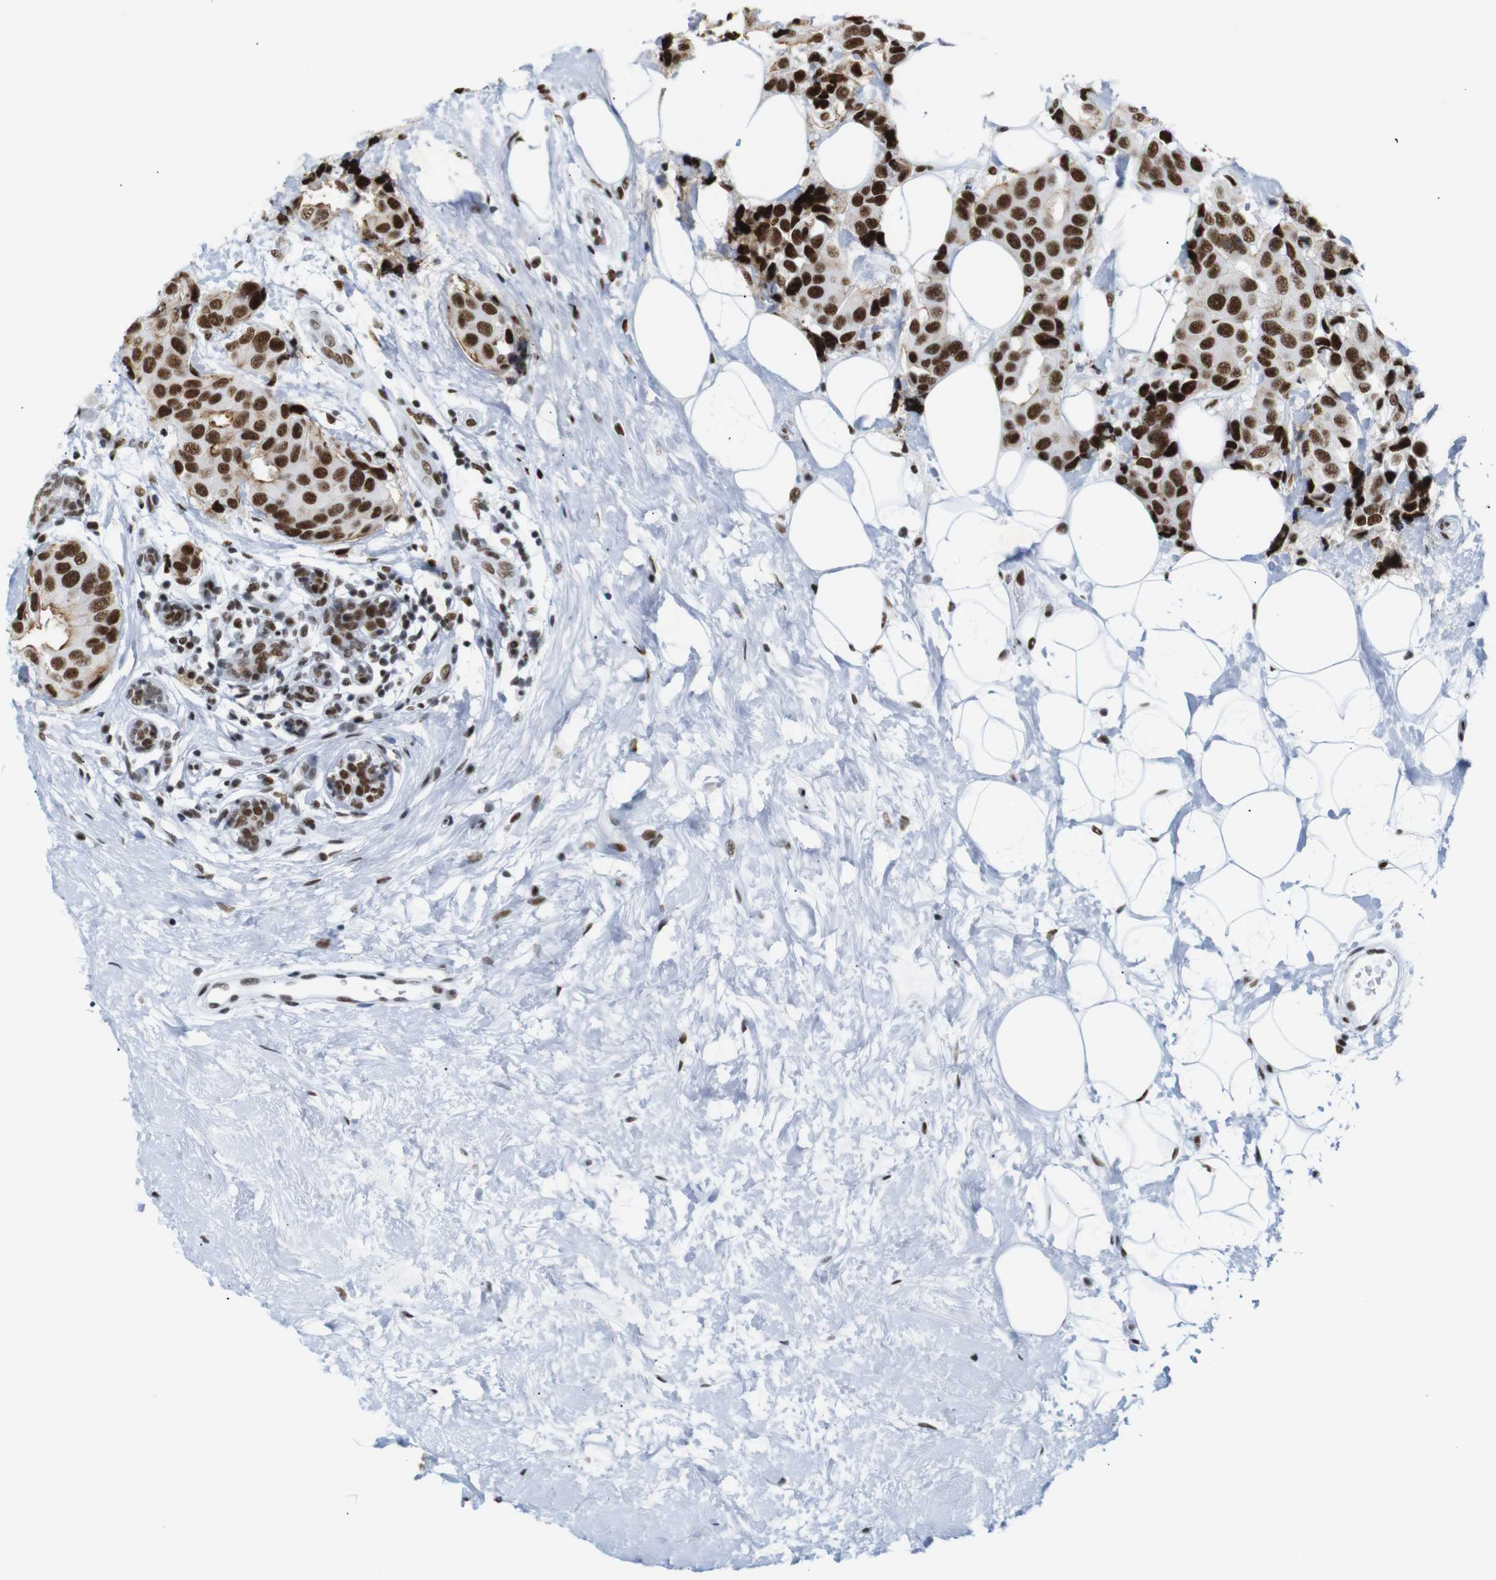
{"staining": {"intensity": "strong", "quantity": ">75%", "location": "cytoplasmic/membranous,nuclear"}, "tissue": "breast cancer", "cell_type": "Tumor cells", "image_type": "cancer", "snomed": [{"axis": "morphology", "description": "Normal tissue, NOS"}, {"axis": "morphology", "description": "Duct carcinoma"}, {"axis": "topography", "description": "Breast"}], "caption": "A brown stain labels strong cytoplasmic/membranous and nuclear staining of a protein in invasive ductal carcinoma (breast) tumor cells.", "gene": "TRA2B", "patient": {"sex": "female", "age": 39}}